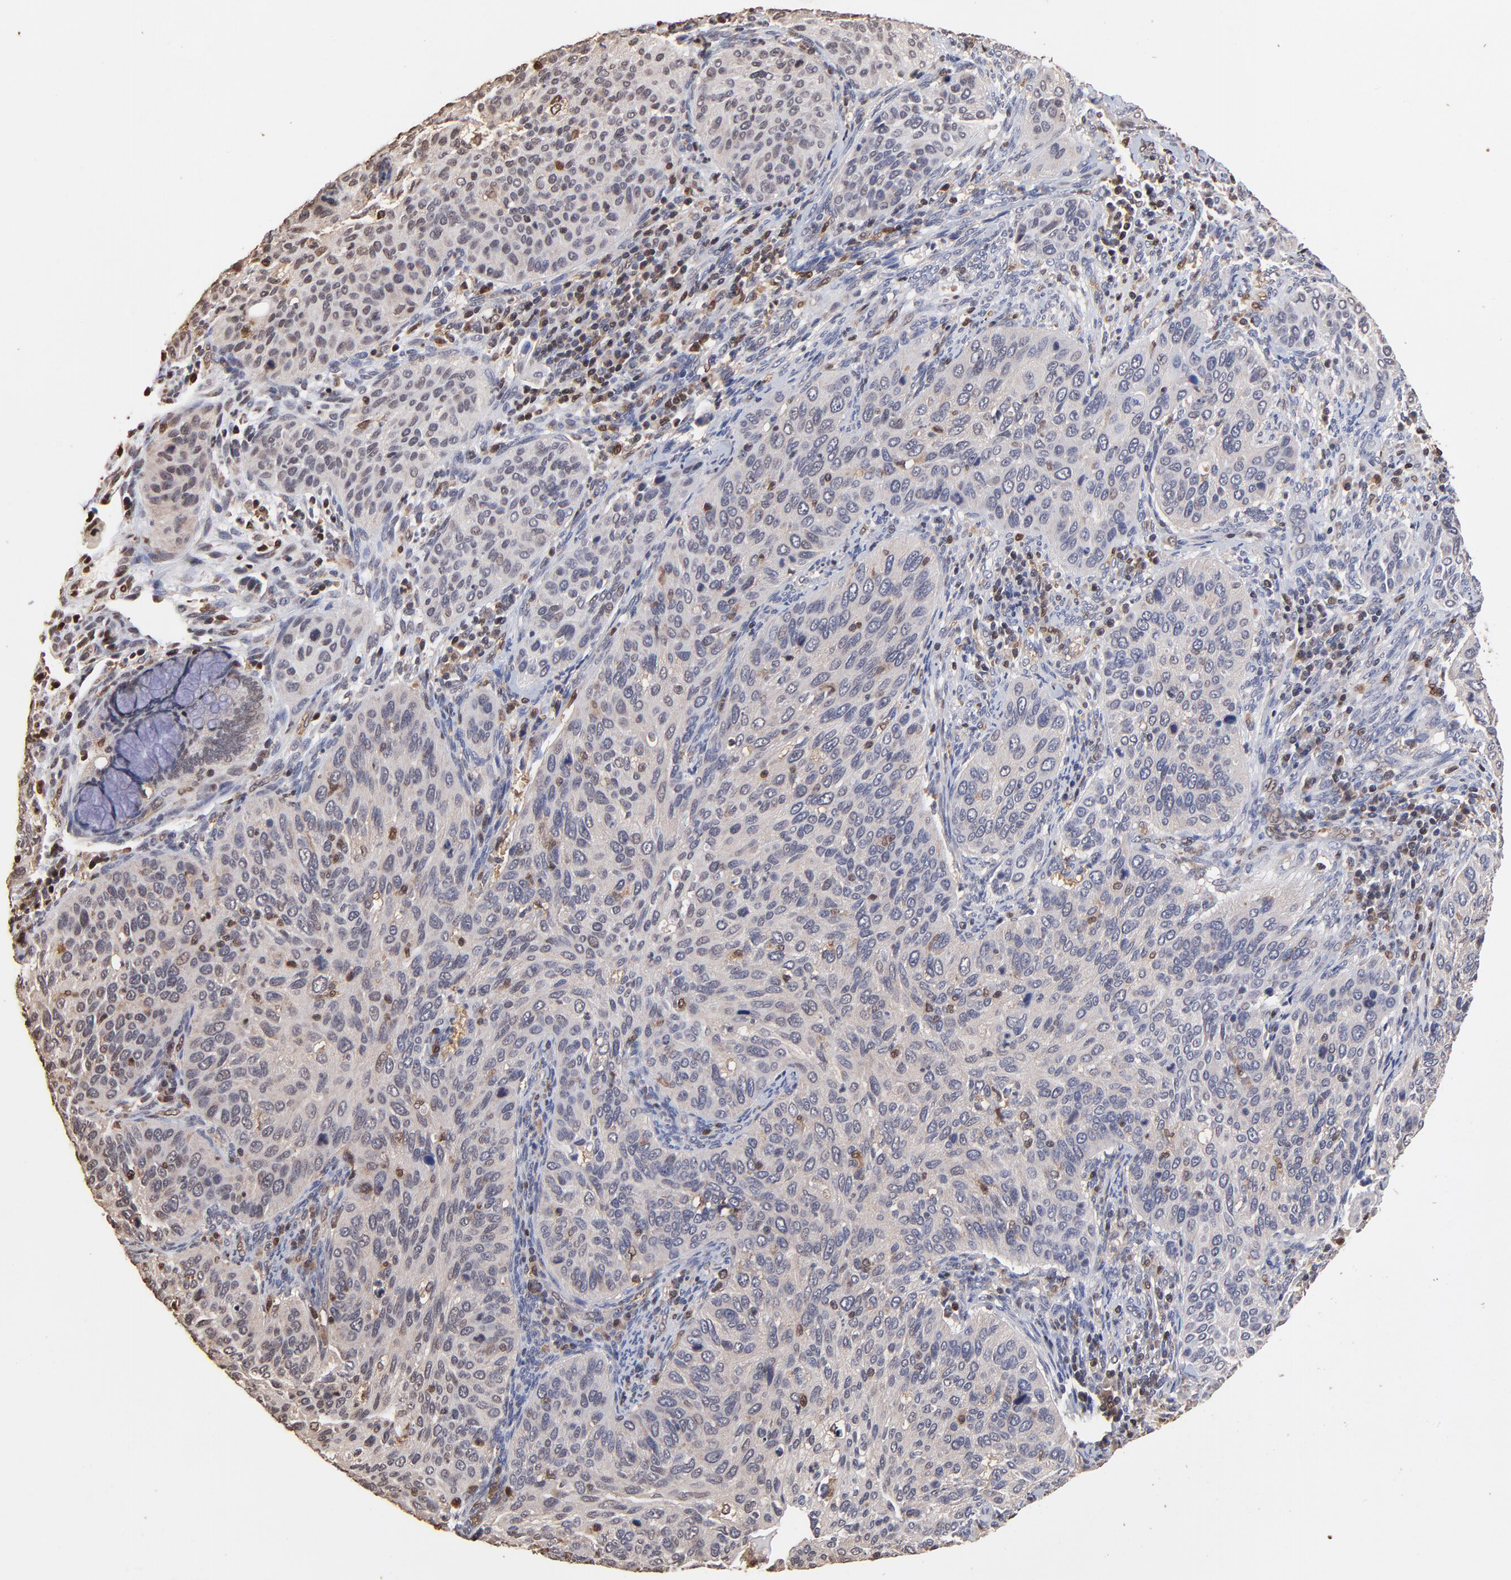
{"staining": {"intensity": "weak", "quantity": ">75%", "location": "cytoplasmic/membranous"}, "tissue": "cervical cancer", "cell_type": "Tumor cells", "image_type": "cancer", "snomed": [{"axis": "morphology", "description": "Squamous cell carcinoma, NOS"}, {"axis": "topography", "description": "Cervix"}], "caption": "Protein staining of cervical squamous cell carcinoma tissue shows weak cytoplasmic/membranous positivity in about >75% of tumor cells. (Stains: DAB in brown, nuclei in blue, Microscopy: brightfield microscopy at high magnification).", "gene": "CASP1", "patient": {"sex": "female", "age": 57}}